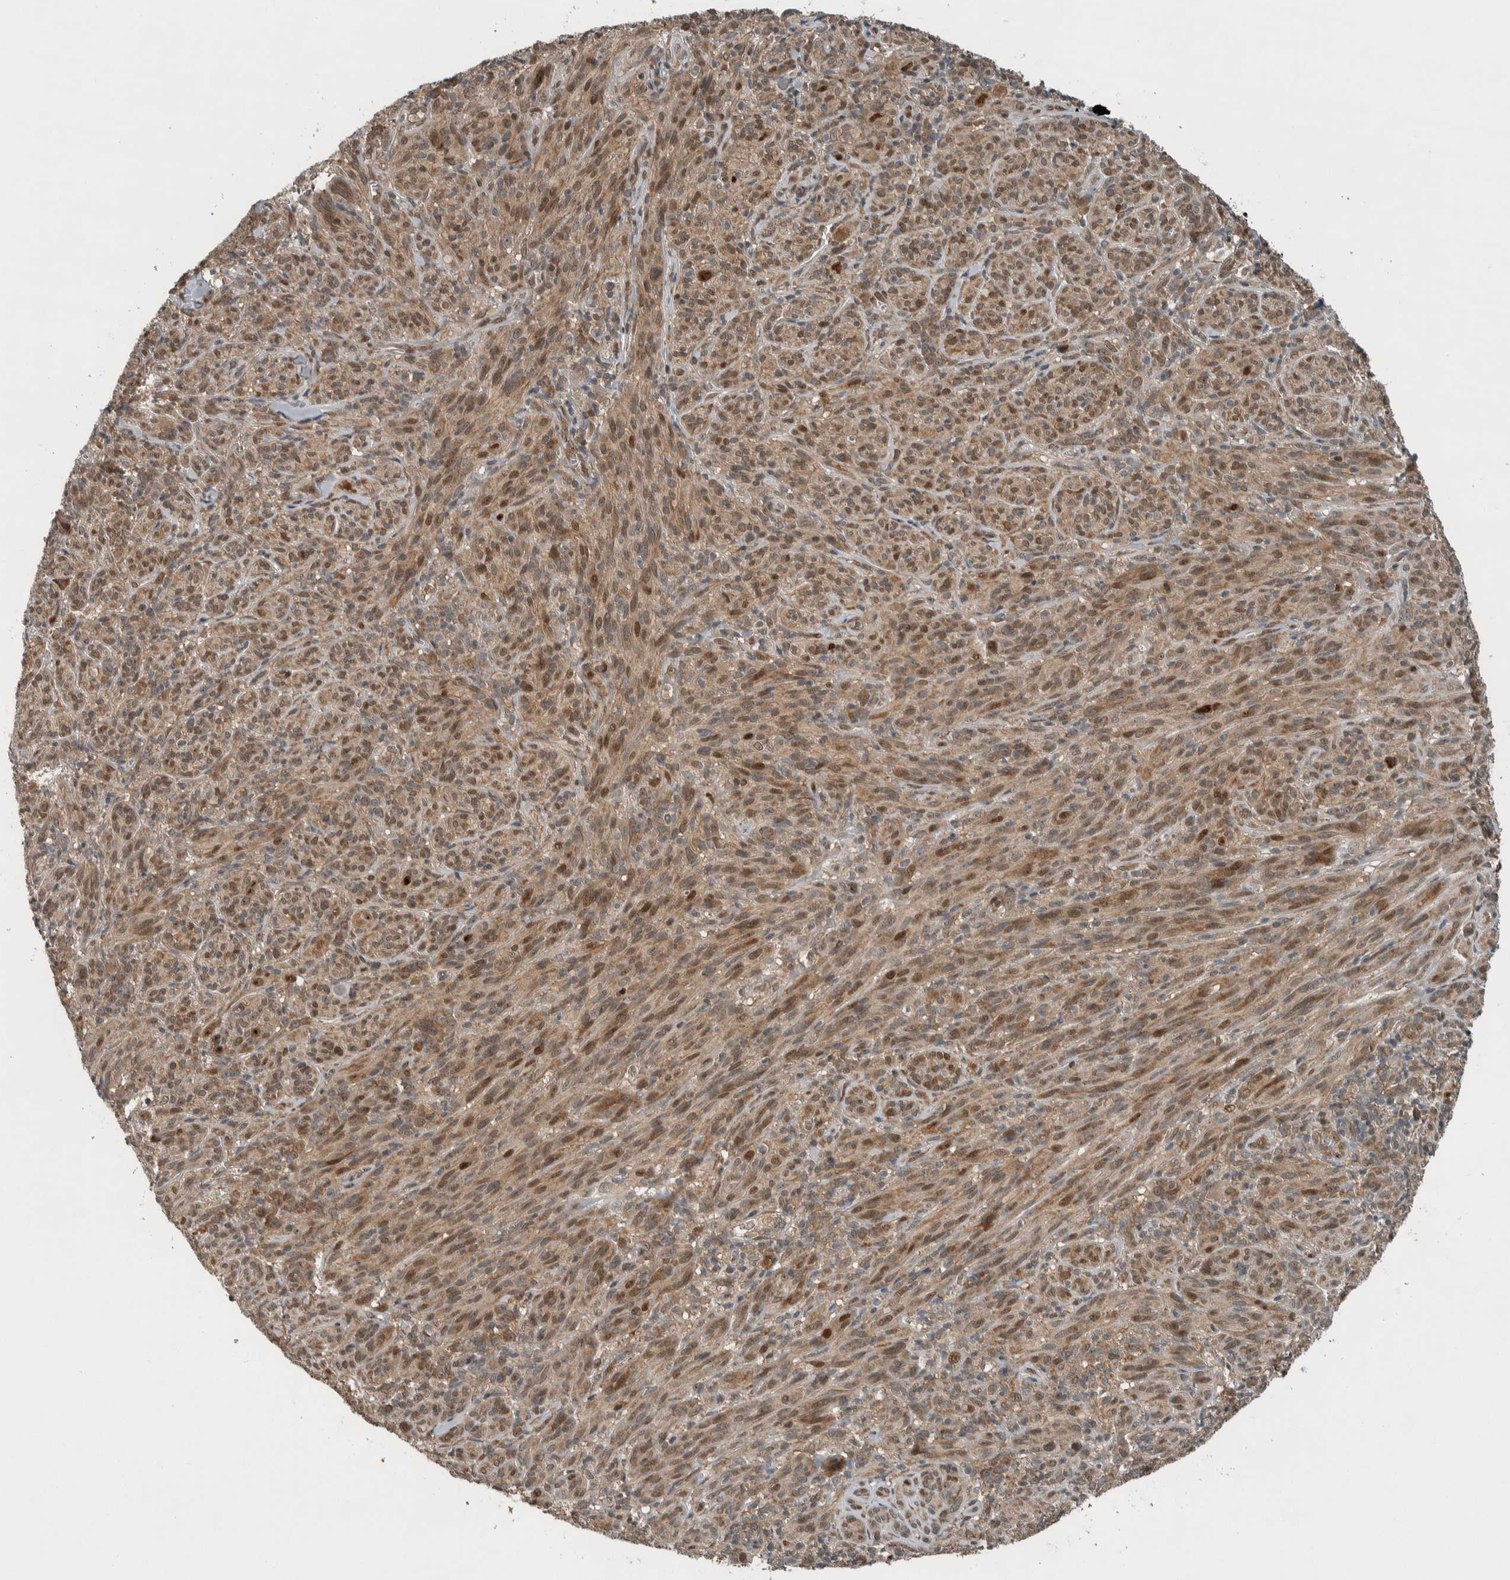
{"staining": {"intensity": "moderate", "quantity": ">75%", "location": "cytoplasmic/membranous,nuclear"}, "tissue": "melanoma", "cell_type": "Tumor cells", "image_type": "cancer", "snomed": [{"axis": "morphology", "description": "Malignant melanoma, NOS"}, {"axis": "topography", "description": "Skin of head"}], "caption": "Melanoma stained with a brown dye shows moderate cytoplasmic/membranous and nuclear positive staining in about >75% of tumor cells.", "gene": "XPO5", "patient": {"sex": "male", "age": 96}}